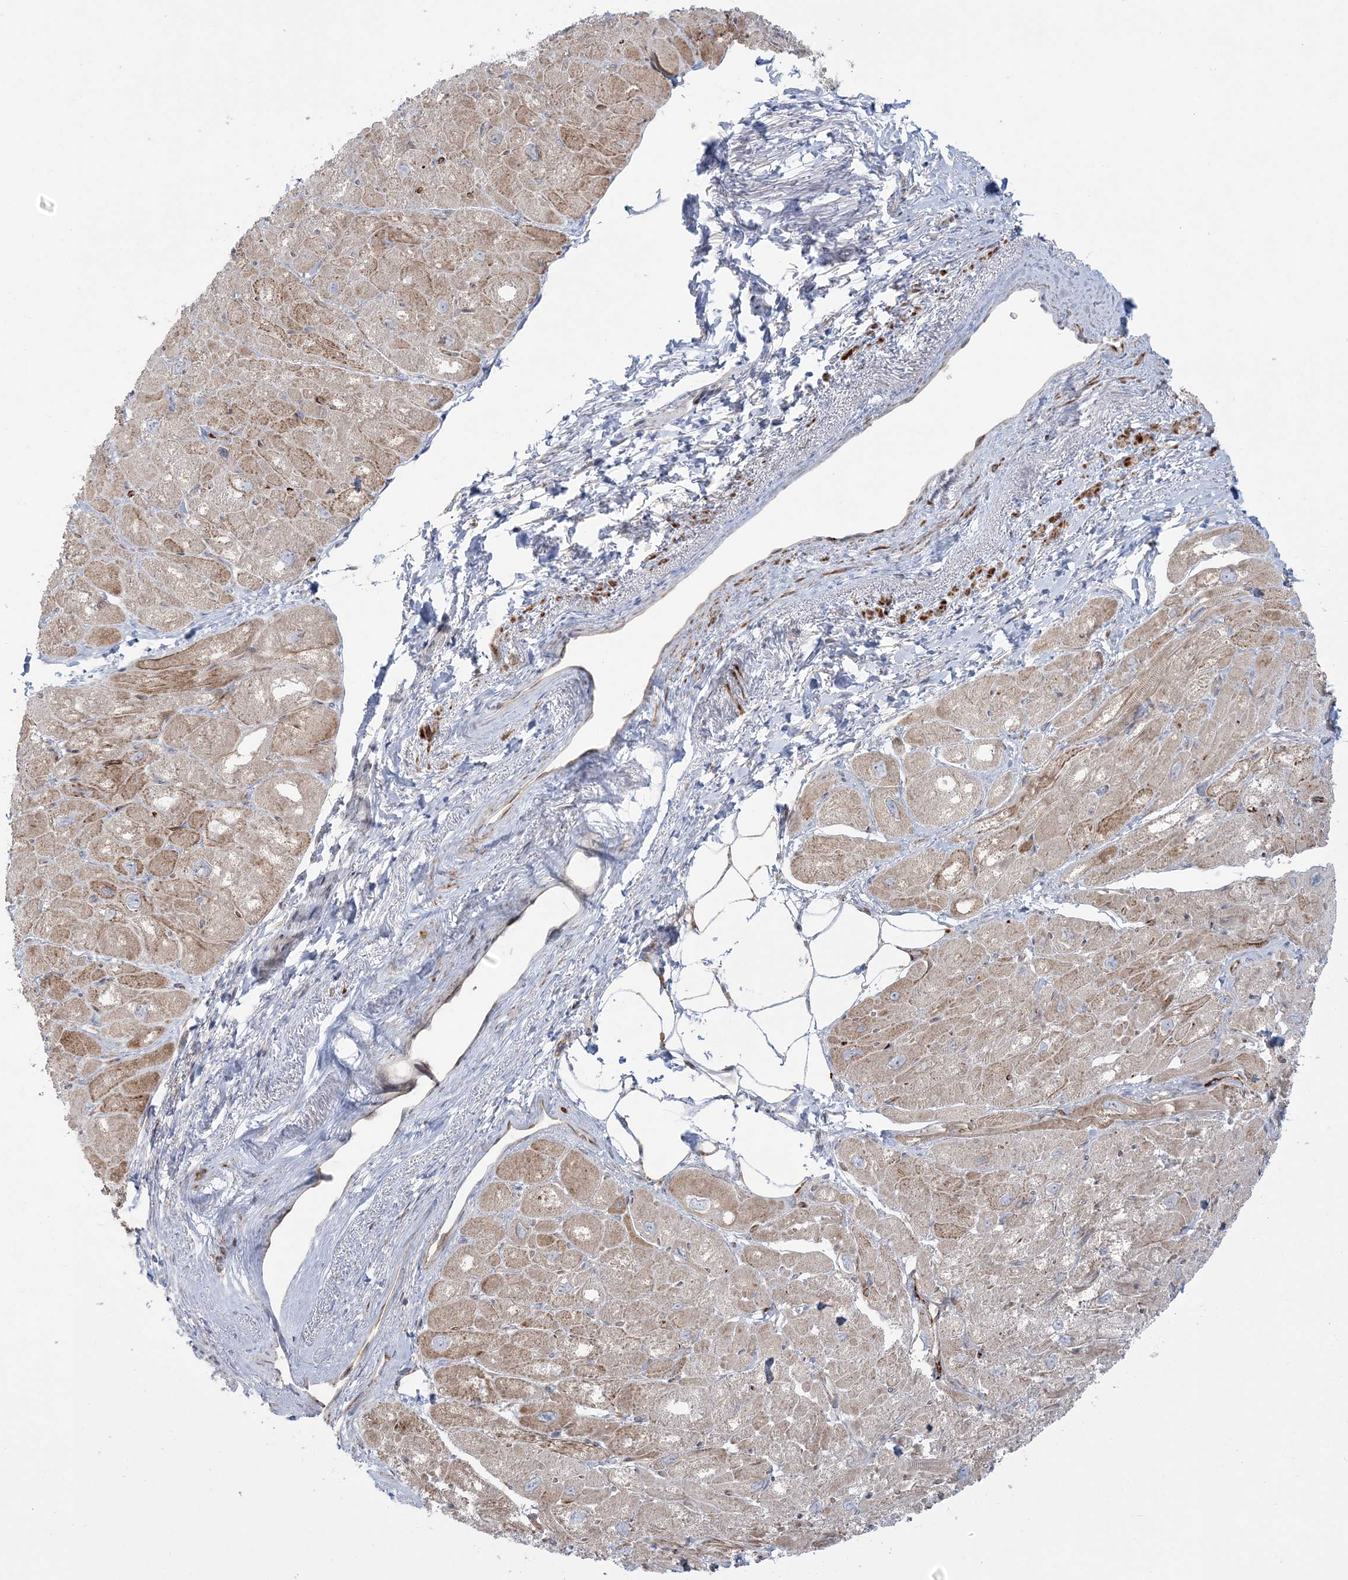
{"staining": {"intensity": "moderate", "quantity": ">75%", "location": "cytoplasmic/membranous"}, "tissue": "heart muscle", "cell_type": "Cardiomyocytes", "image_type": "normal", "snomed": [{"axis": "morphology", "description": "Normal tissue, NOS"}, {"axis": "topography", "description": "Heart"}], "caption": "IHC histopathology image of normal heart muscle: heart muscle stained using immunohistochemistry (IHC) displays medium levels of moderate protein expression localized specifically in the cytoplasmic/membranous of cardiomyocytes, appearing as a cytoplasmic/membranous brown color.", "gene": "NUDT9", "patient": {"sex": "male", "age": 50}}